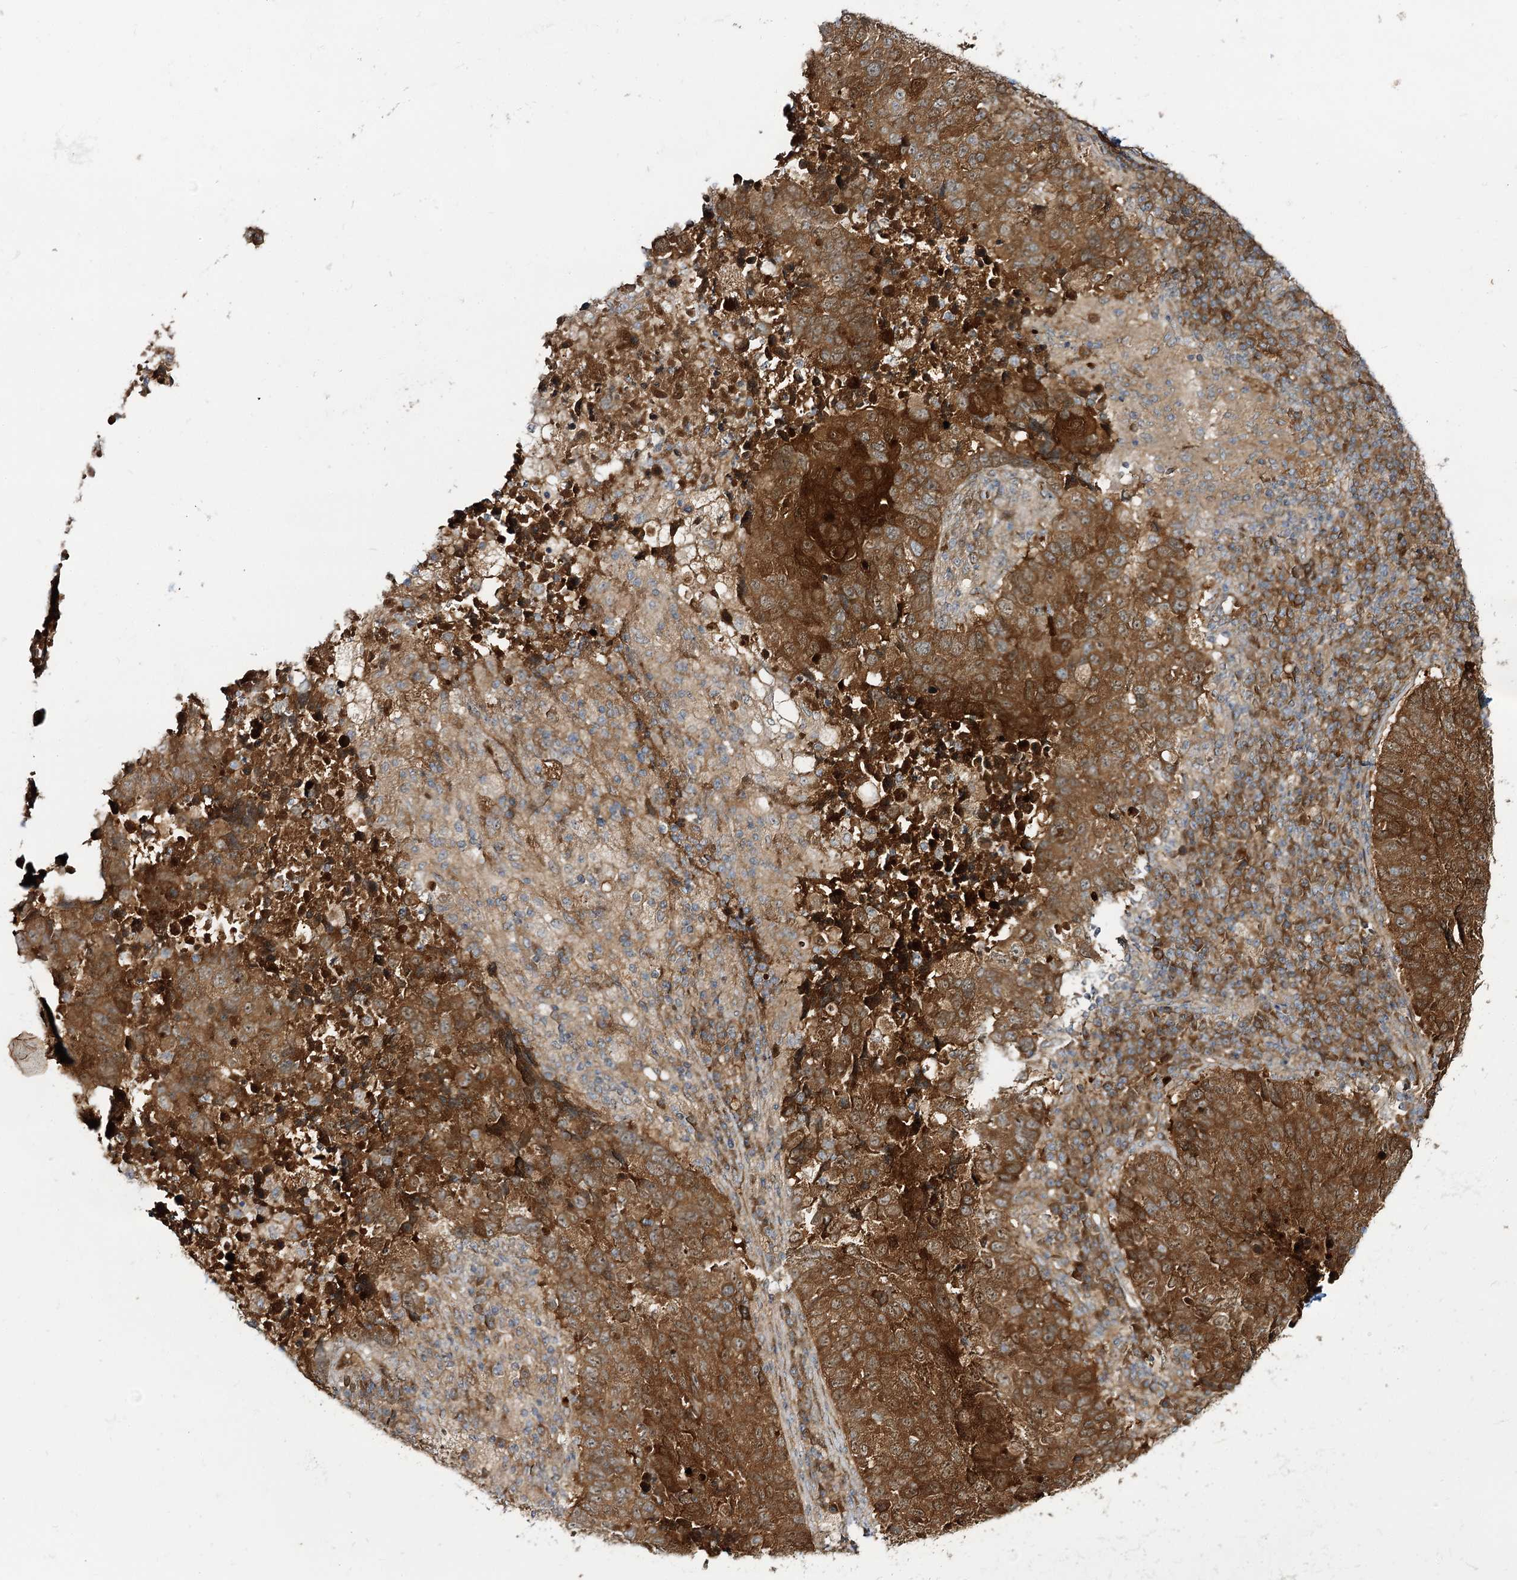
{"staining": {"intensity": "strong", "quantity": ">75%", "location": "cytoplasmic/membranous,nuclear"}, "tissue": "lung cancer", "cell_type": "Tumor cells", "image_type": "cancer", "snomed": [{"axis": "morphology", "description": "Squamous cell carcinoma, NOS"}, {"axis": "topography", "description": "Lung"}], "caption": "Brown immunohistochemical staining in lung squamous cell carcinoma displays strong cytoplasmic/membranous and nuclear staining in about >75% of tumor cells.", "gene": "C11orf80", "patient": {"sex": "male", "age": 73}}